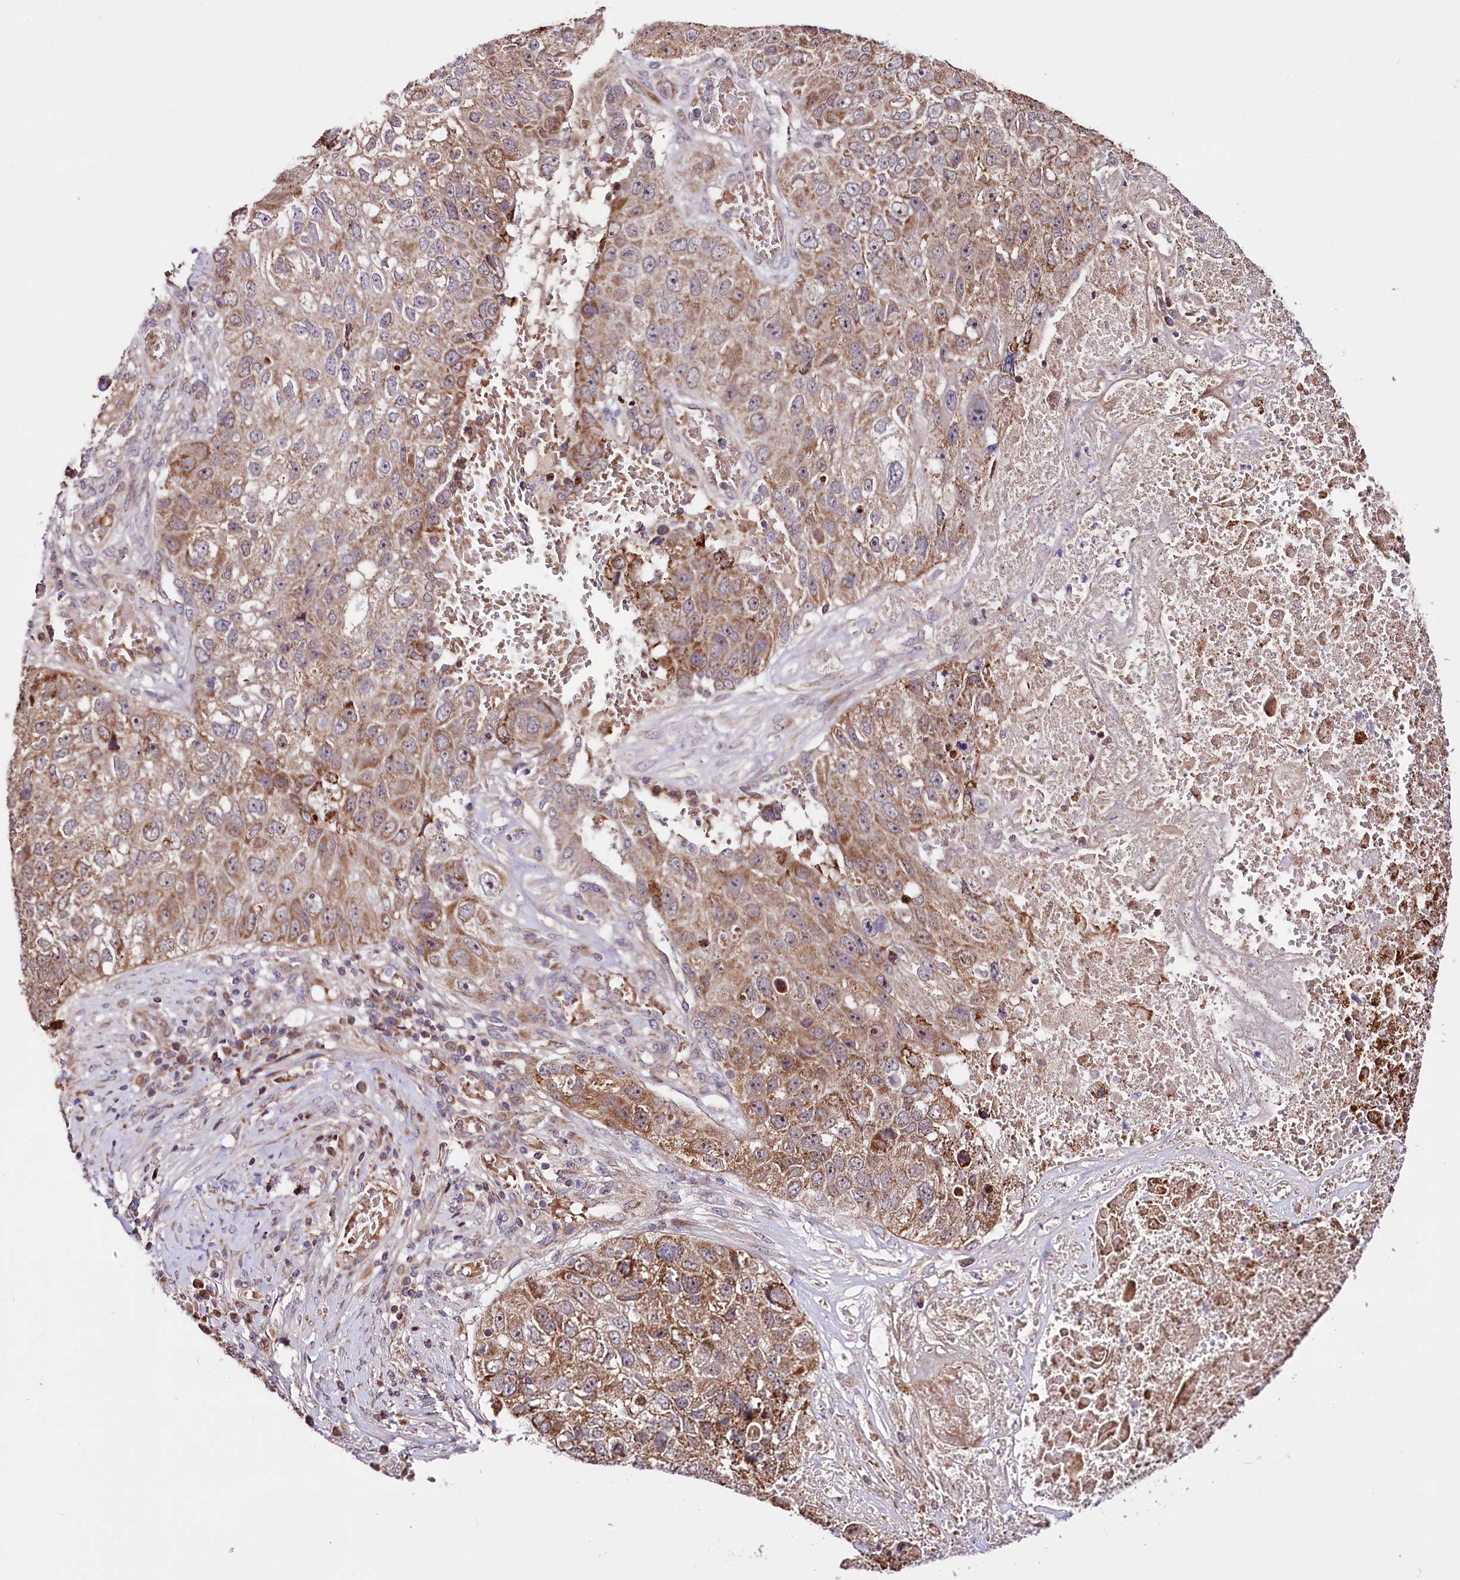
{"staining": {"intensity": "moderate", "quantity": ">75%", "location": "cytoplasmic/membranous"}, "tissue": "lung cancer", "cell_type": "Tumor cells", "image_type": "cancer", "snomed": [{"axis": "morphology", "description": "Squamous cell carcinoma, NOS"}, {"axis": "topography", "description": "Lung"}], "caption": "This image reveals IHC staining of lung squamous cell carcinoma, with medium moderate cytoplasmic/membranous positivity in approximately >75% of tumor cells.", "gene": "ST7", "patient": {"sex": "male", "age": 61}}